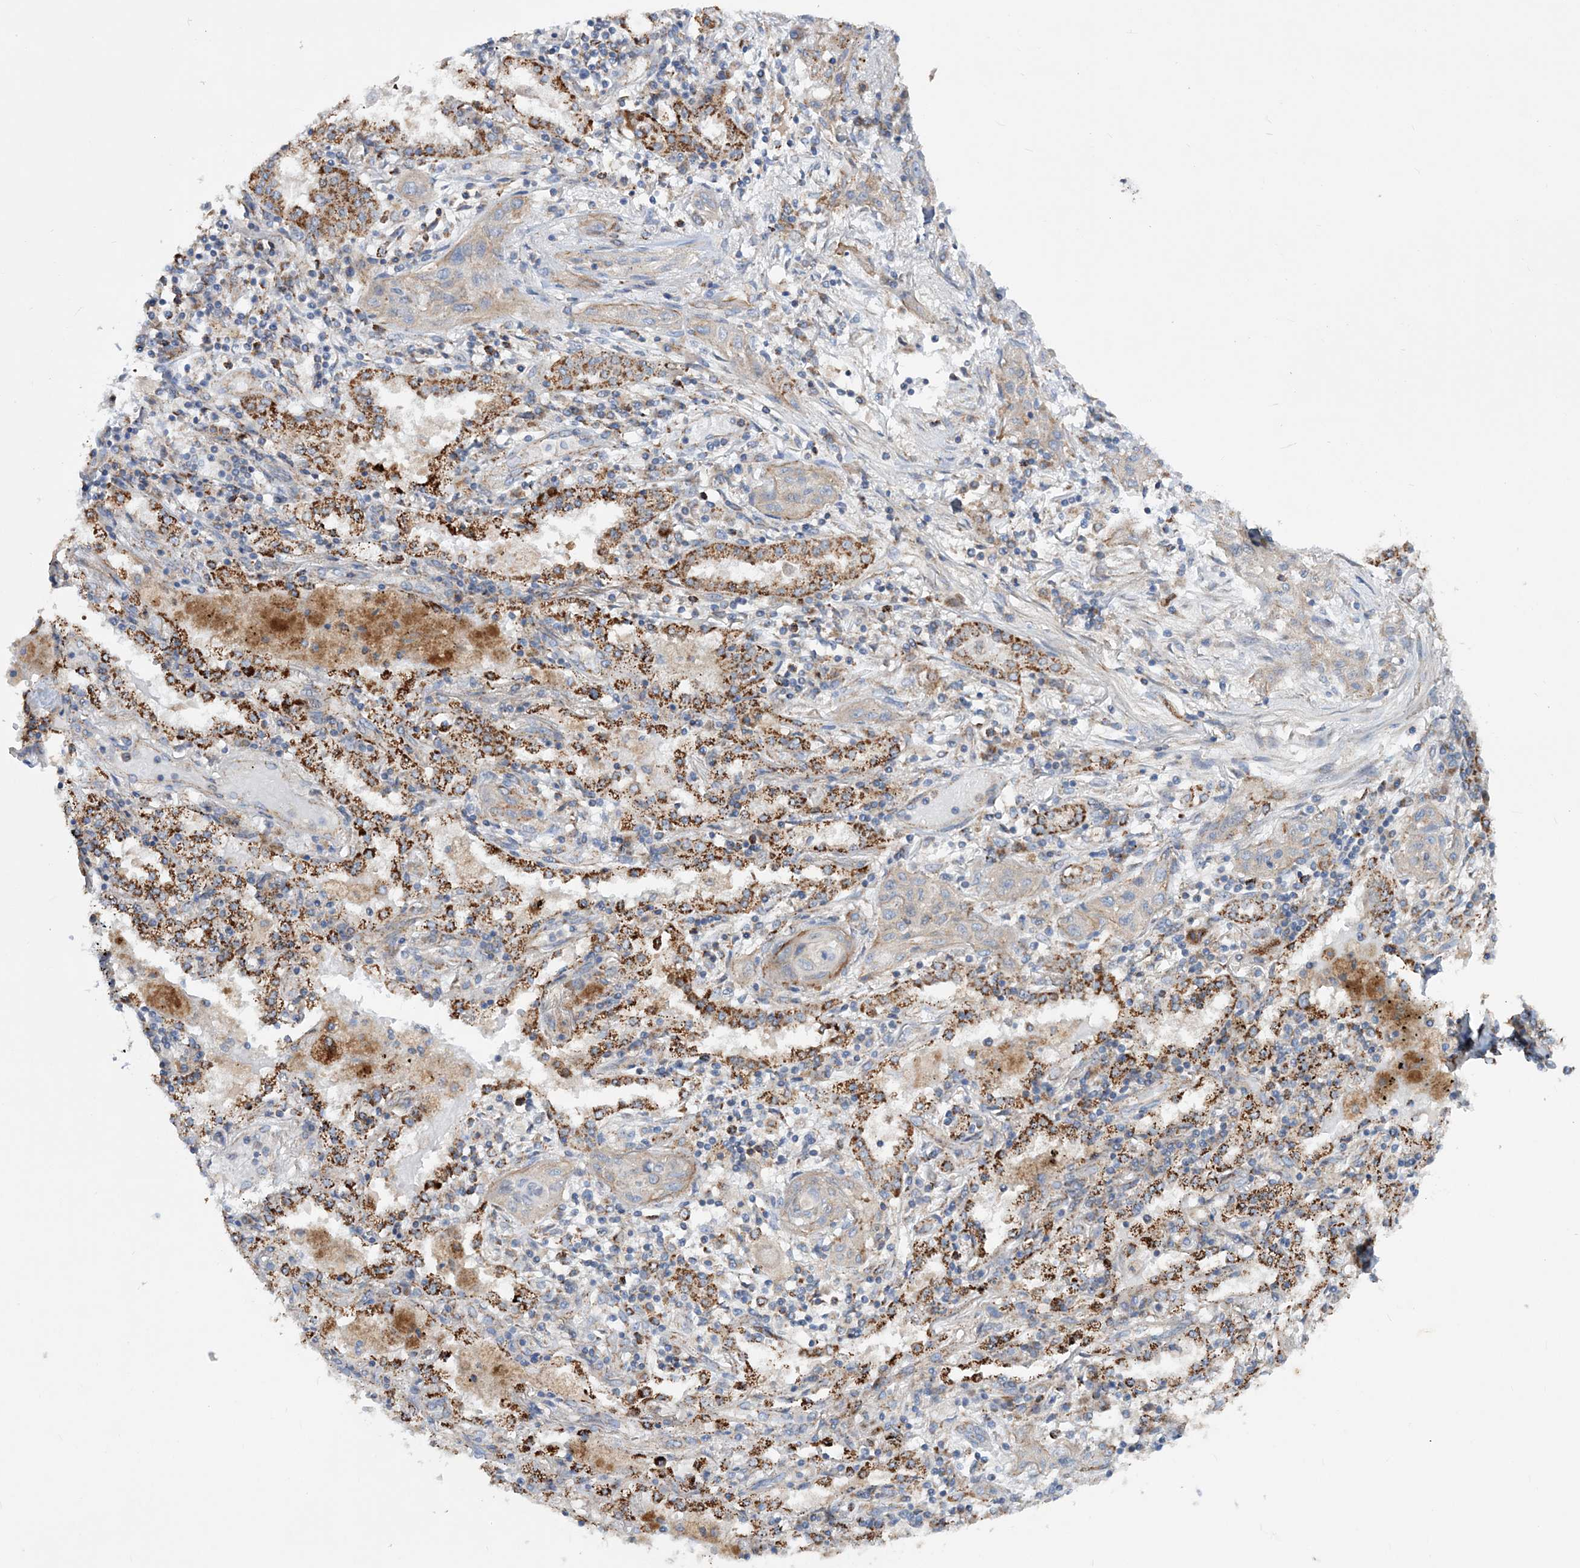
{"staining": {"intensity": "weak", "quantity": "<25%", "location": "cytoplasmic/membranous"}, "tissue": "lung cancer", "cell_type": "Tumor cells", "image_type": "cancer", "snomed": [{"axis": "morphology", "description": "Squamous cell carcinoma, NOS"}, {"axis": "topography", "description": "Lung"}], "caption": "An image of lung cancer stained for a protein shows no brown staining in tumor cells.", "gene": "NGLY1", "patient": {"sex": "female", "age": 47}}